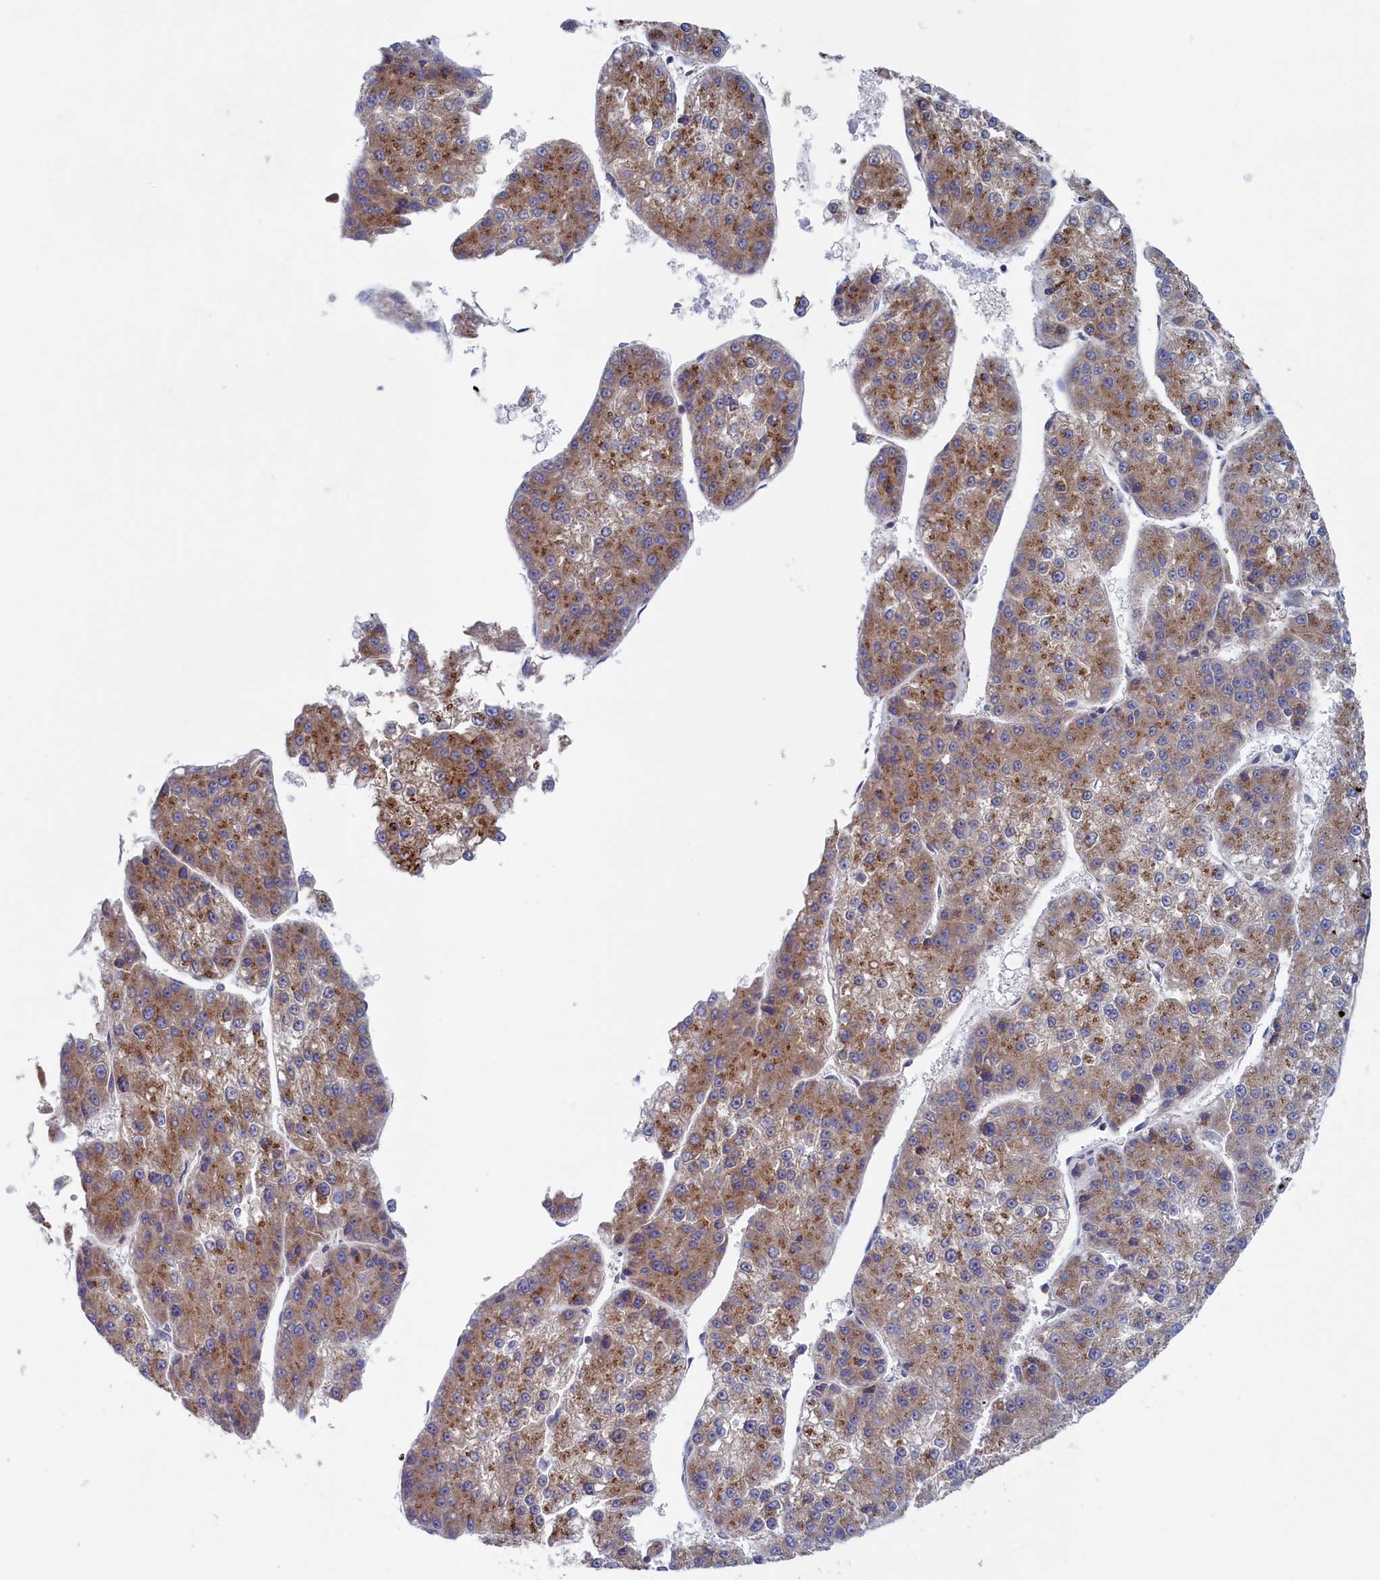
{"staining": {"intensity": "moderate", "quantity": ">75%", "location": "cytoplasmic/membranous"}, "tissue": "liver cancer", "cell_type": "Tumor cells", "image_type": "cancer", "snomed": [{"axis": "morphology", "description": "Carcinoma, Hepatocellular, NOS"}, {"axis": "topography", "description": "Liver"}], "caption": "Moderate cytoplasmic/membranous protein expression is seen in about >75% of tumor cells in liver cancer (hepatocellular carcinoma).", "gene": "MTFMT", "patient": {"sex": "female", "age": 73}}